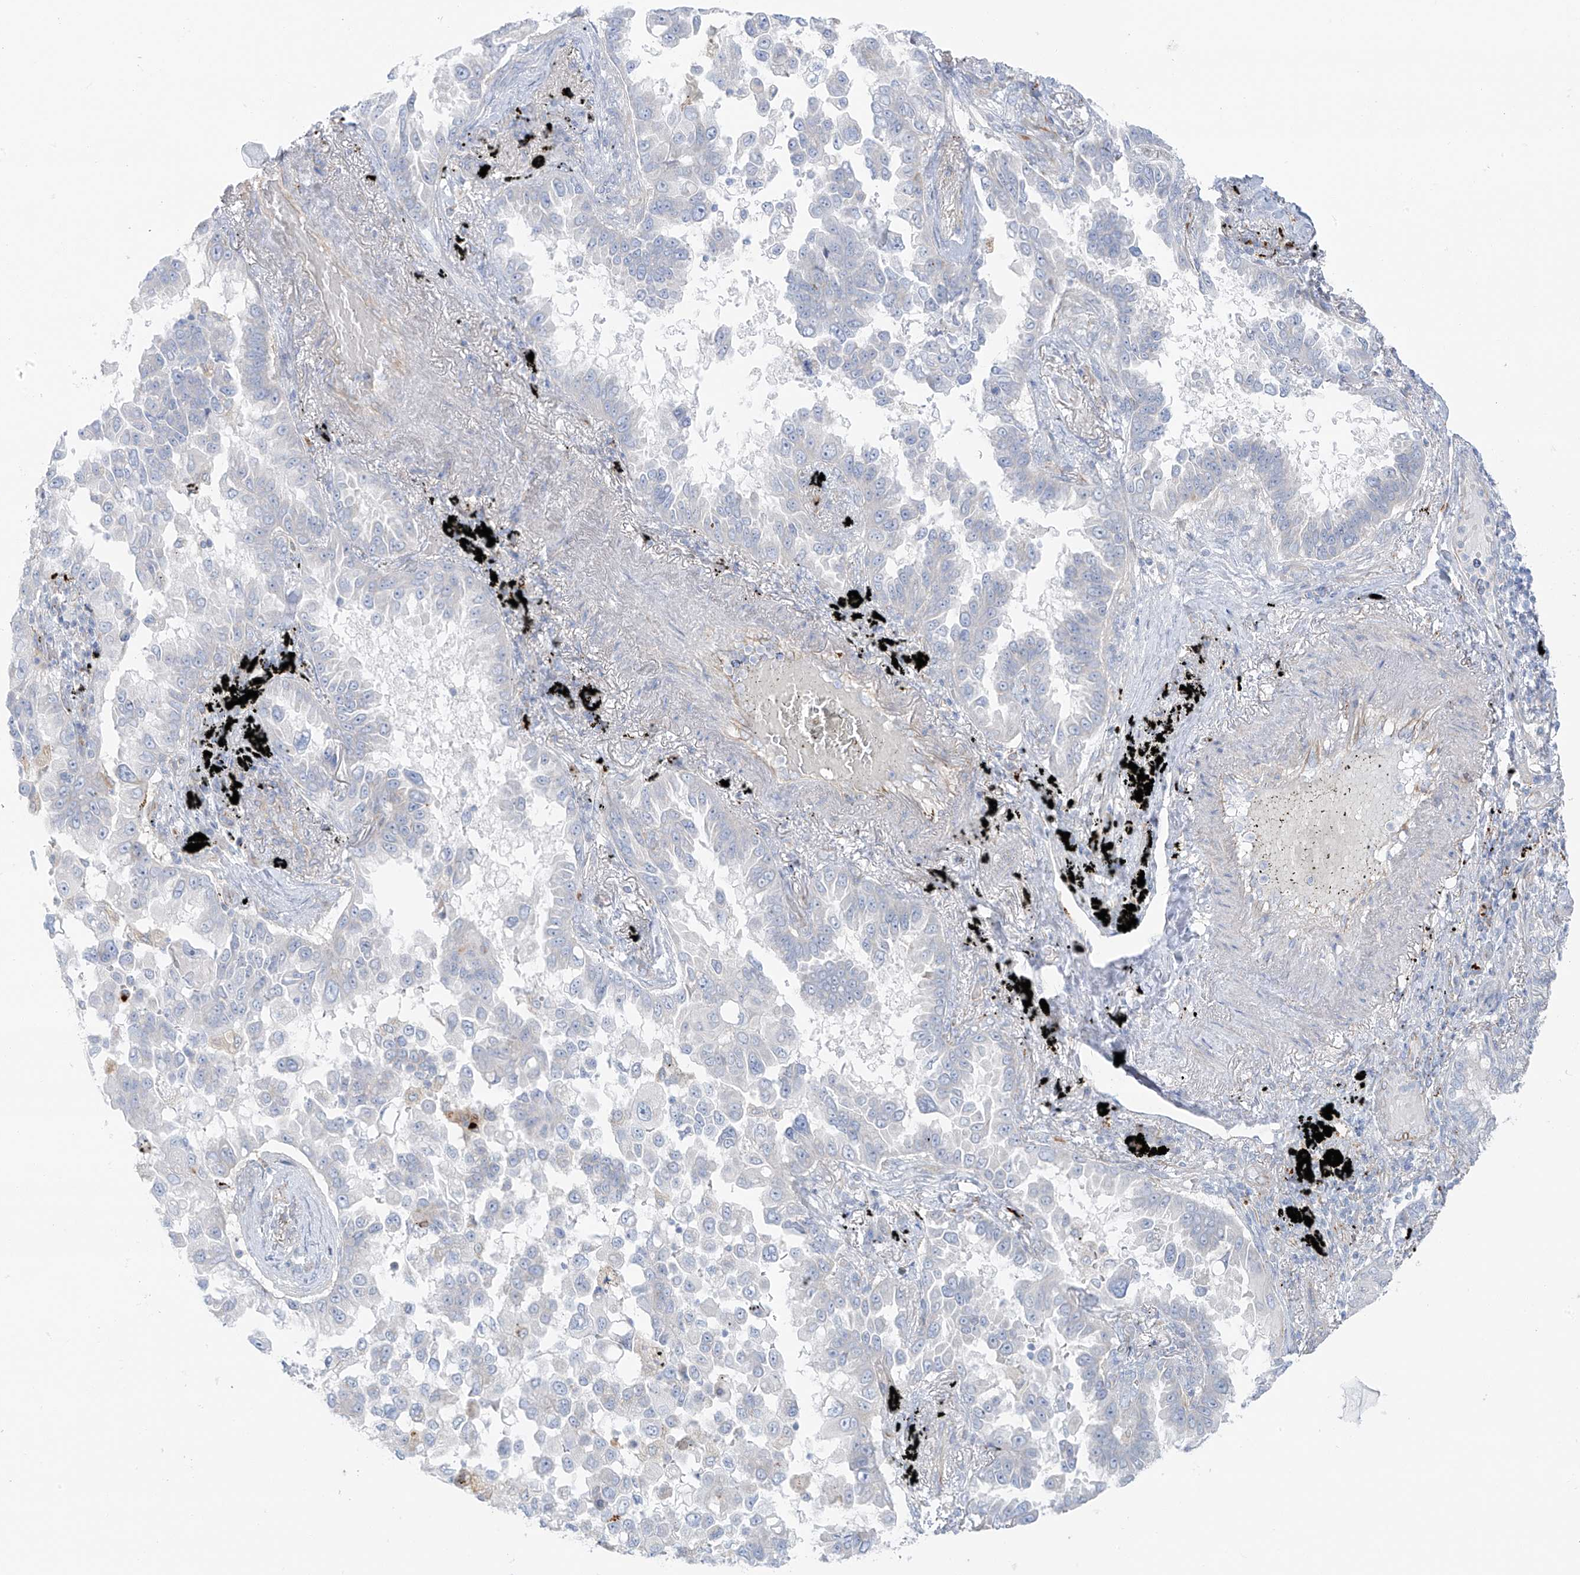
{"staining": {"intensity": "negative", "quantity": "none", "location": "none"}, "tissue": "lung cancer", "cell_type": "Tumor cells", "image_type": "cancer", "snomed": [{"axis": "morphology", "description": "Adenocarcinoma, NOS"}, {"axis": "topography", "description": "Lung"}], "caption": "Human lung adenocarcinoma stained for a protein using immunohistochemistry (IHC) reveals no staining in tumor cells.", "gene": "TAL2", "patient": {"sex": "female", "age": 67}}